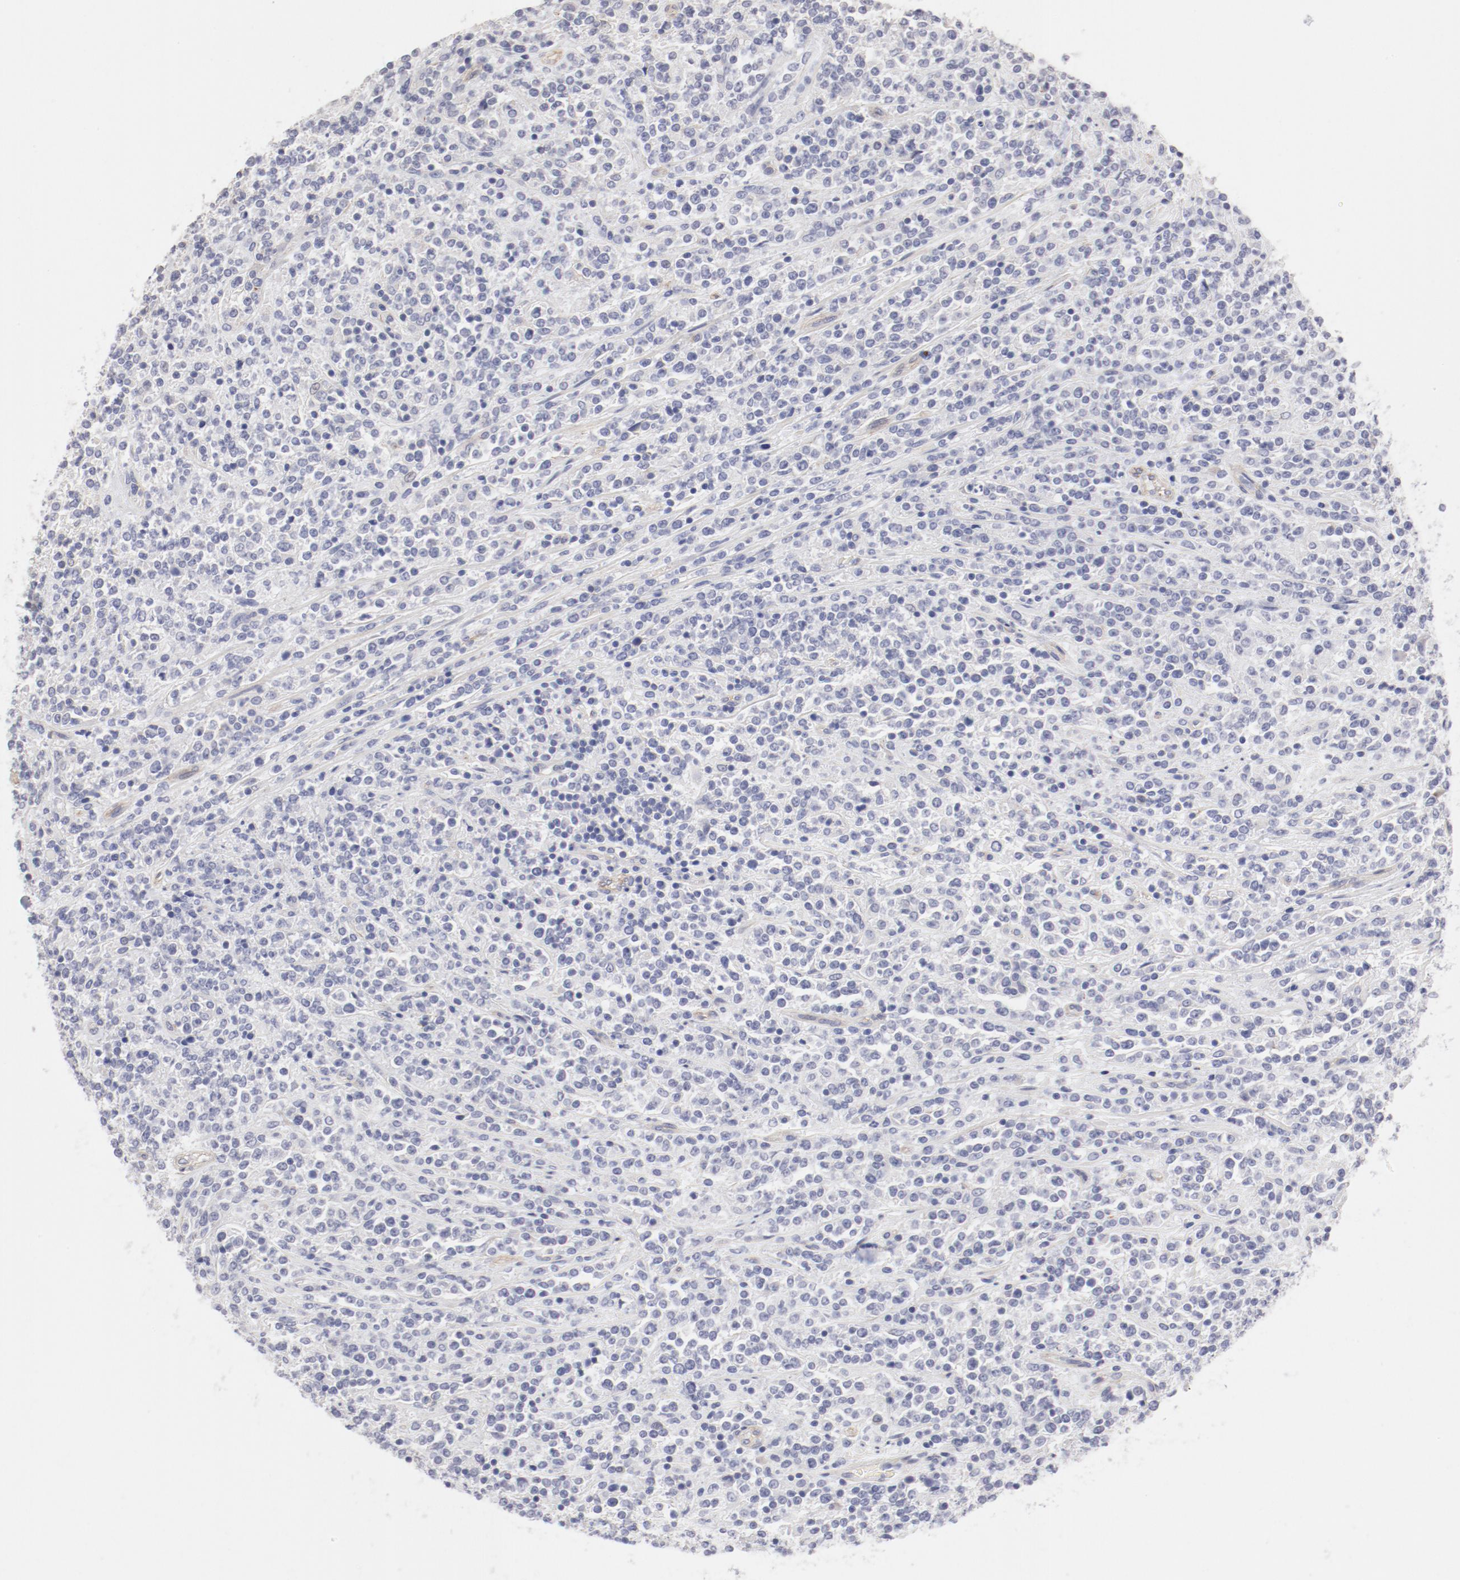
{"staining": {"intensity": "negative", "quantity": "none", "location": "none"}, "tissue": "lymphoma", "cell_type": "Tumor cells", "image_type": "cancer", "snomed": [{"axis": "morphology", "description": "Malignant lymphoma, non-Hodgkin's type, High grade"}, {"axis": "topography", "description": "Soft tissue"}], "caption": "There is no significant expression in tumor cells of high-grade malignant lymphoma, non-Hodgkin's type.", "gene": "LAX1", "patient": {"sex": "male", "age": 18}}